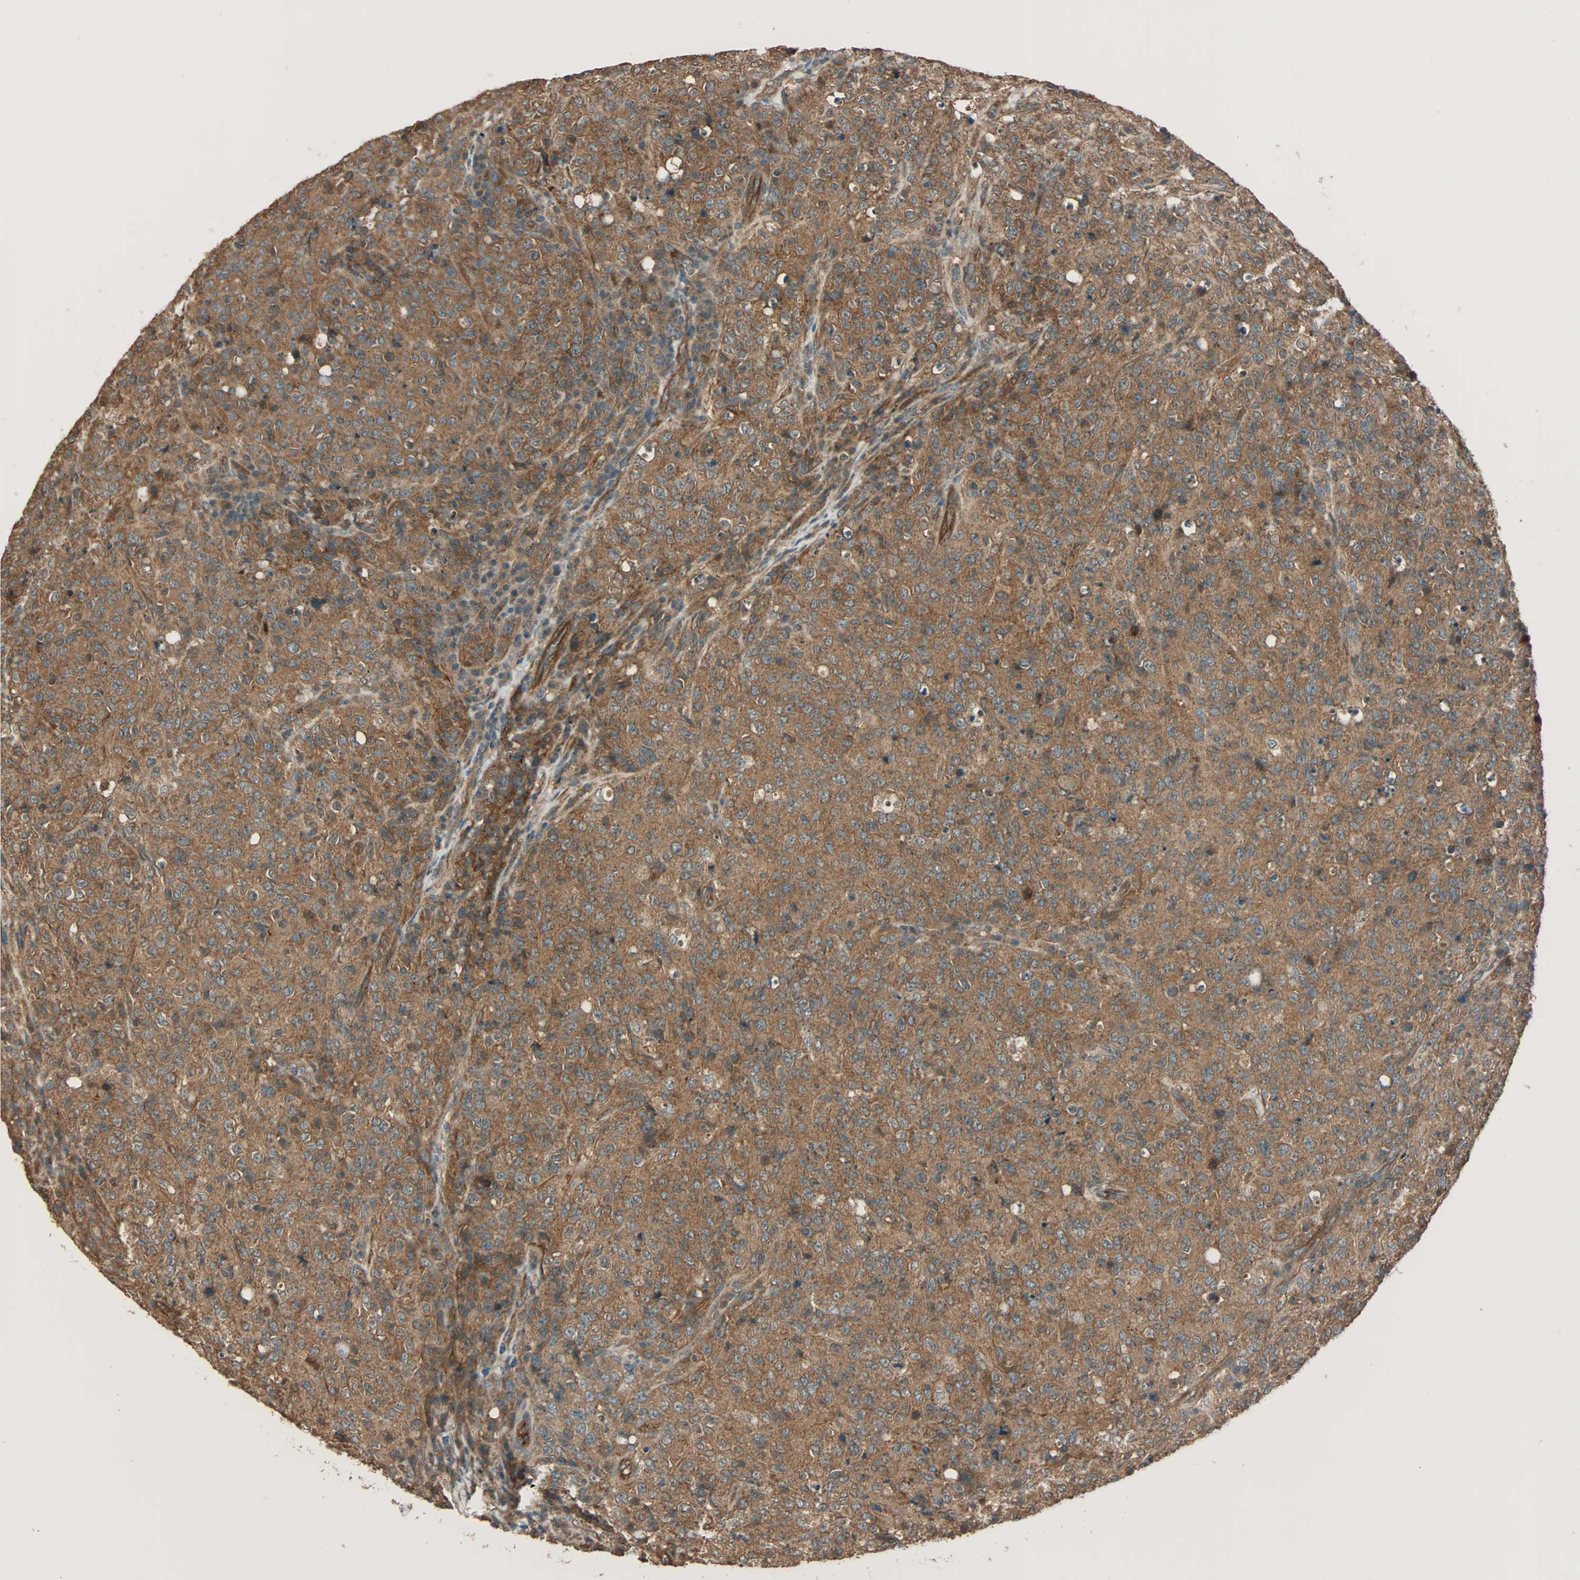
{"staining": {"intensity": "moderate", "quantity": ">75%", "location": "cytoplasmic/membranous"}, "tissue": "lymphoma", "cell_type": "Tumor cells", "image_type": "cancer", "snomed": [{"axis": "morphology", "description": "Malignant lymphoma, non-Hodgkin's type, High grade"}, {"axis": "topography", "description": "Tonsil"}], "caption": "A high-resolution image shows IHC staining of lymphoma, which displays moderate cytoplasmic/membranous positivity in about >75% of tumor cells.", "gene": "MAP3K21", "patient": {"sex": "female", "age": 36}}